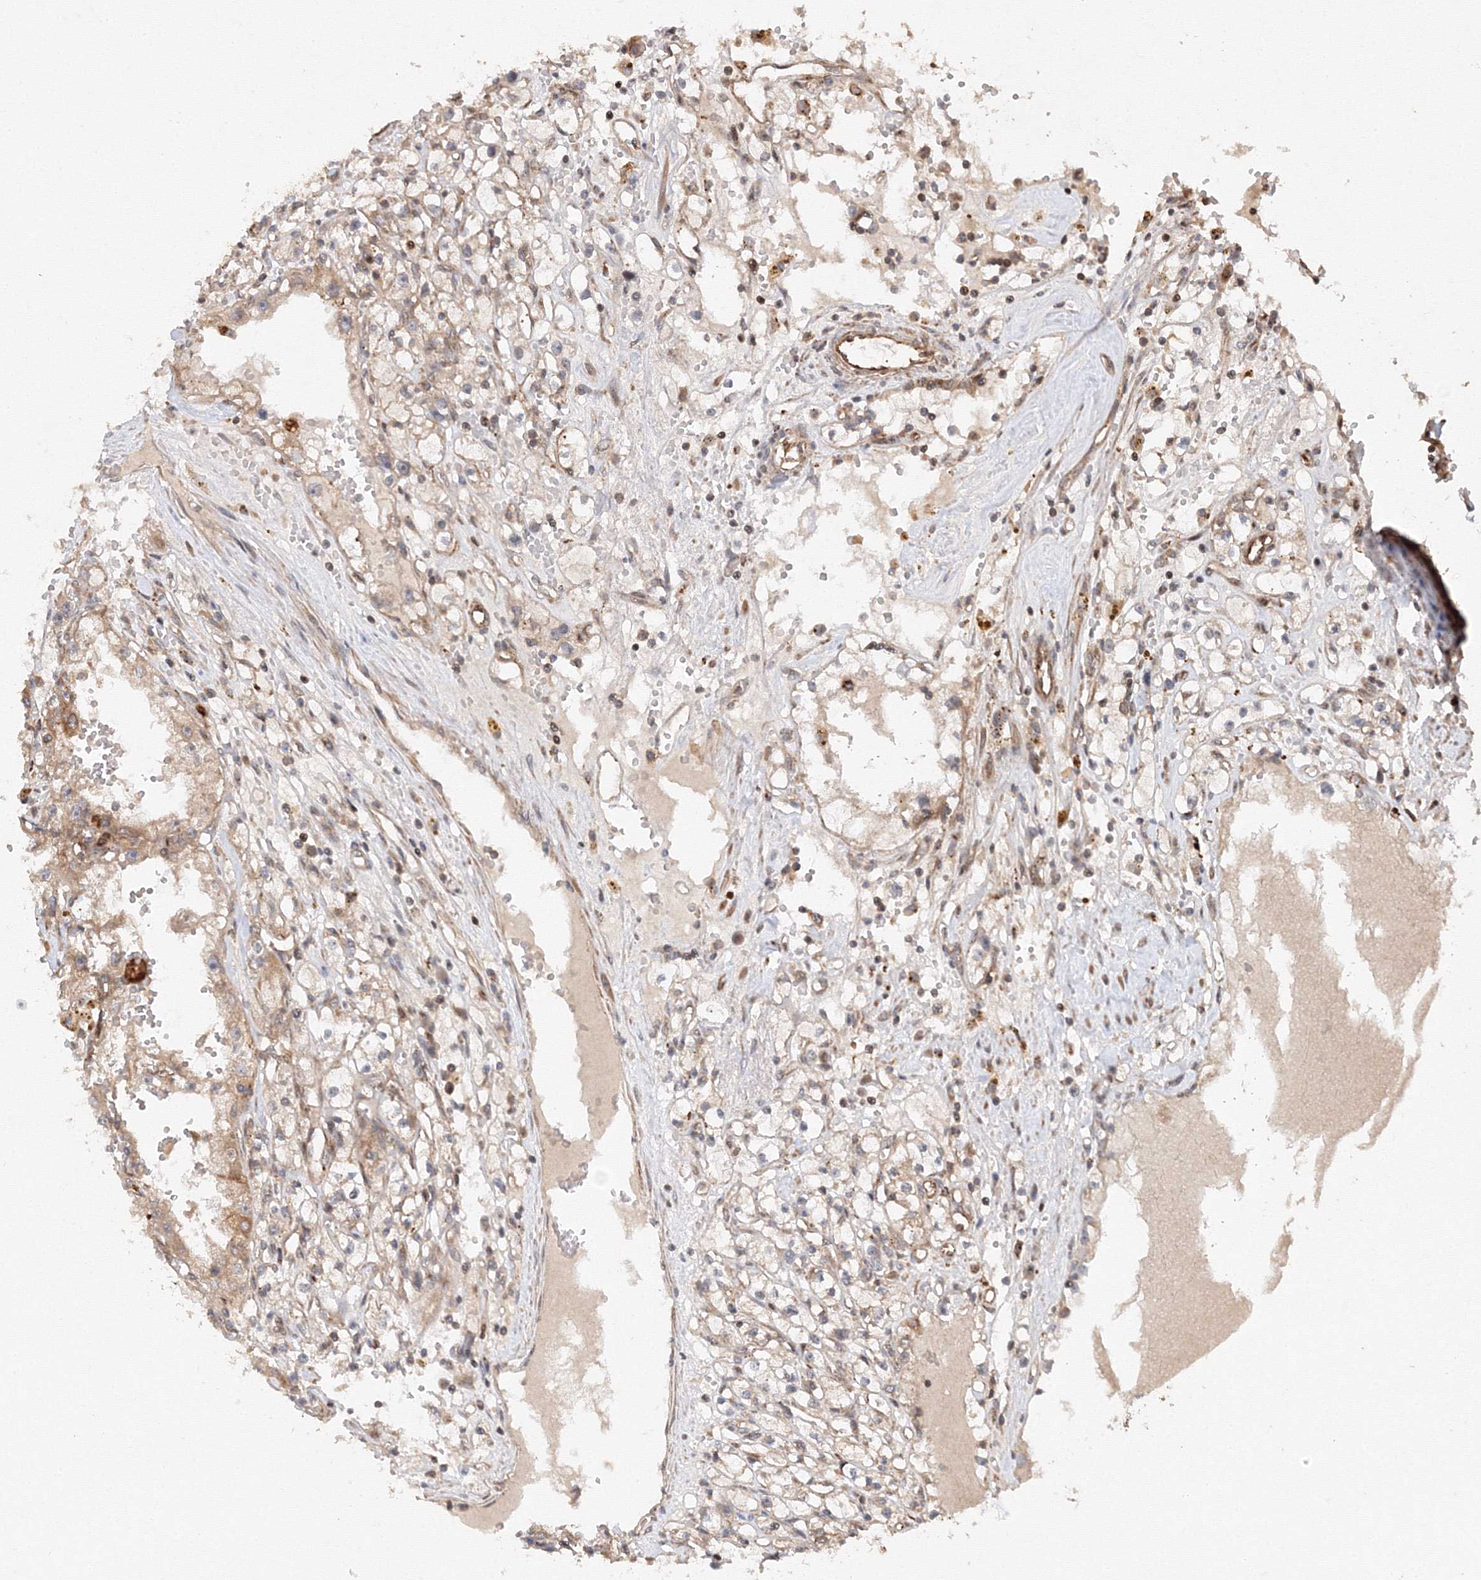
{"staining": {"intensity": "weak", "quantity": "<25%", "location": "cytoplasmic/membranous"}, "tissue": "renal cancer", "cell_type": "Tumor cells", "image_type": "cancer", "snomed": [{"axis": "morphology", "description": "Adenocarcinoma, NOS"}, {"axis": "topography", "description": "Kidney"}], "caption": "Renal adenocarcinoma was stained to show a protein in brown. There is no significant positivity in tumor cells. (DAB (3,3'-diaminobenzidine) immunohistochemistry (IHC) visualized using brightfield microscopy, high magnification).", "gene": "DCTD", "patient": {"sex": "male", "age": 56}}